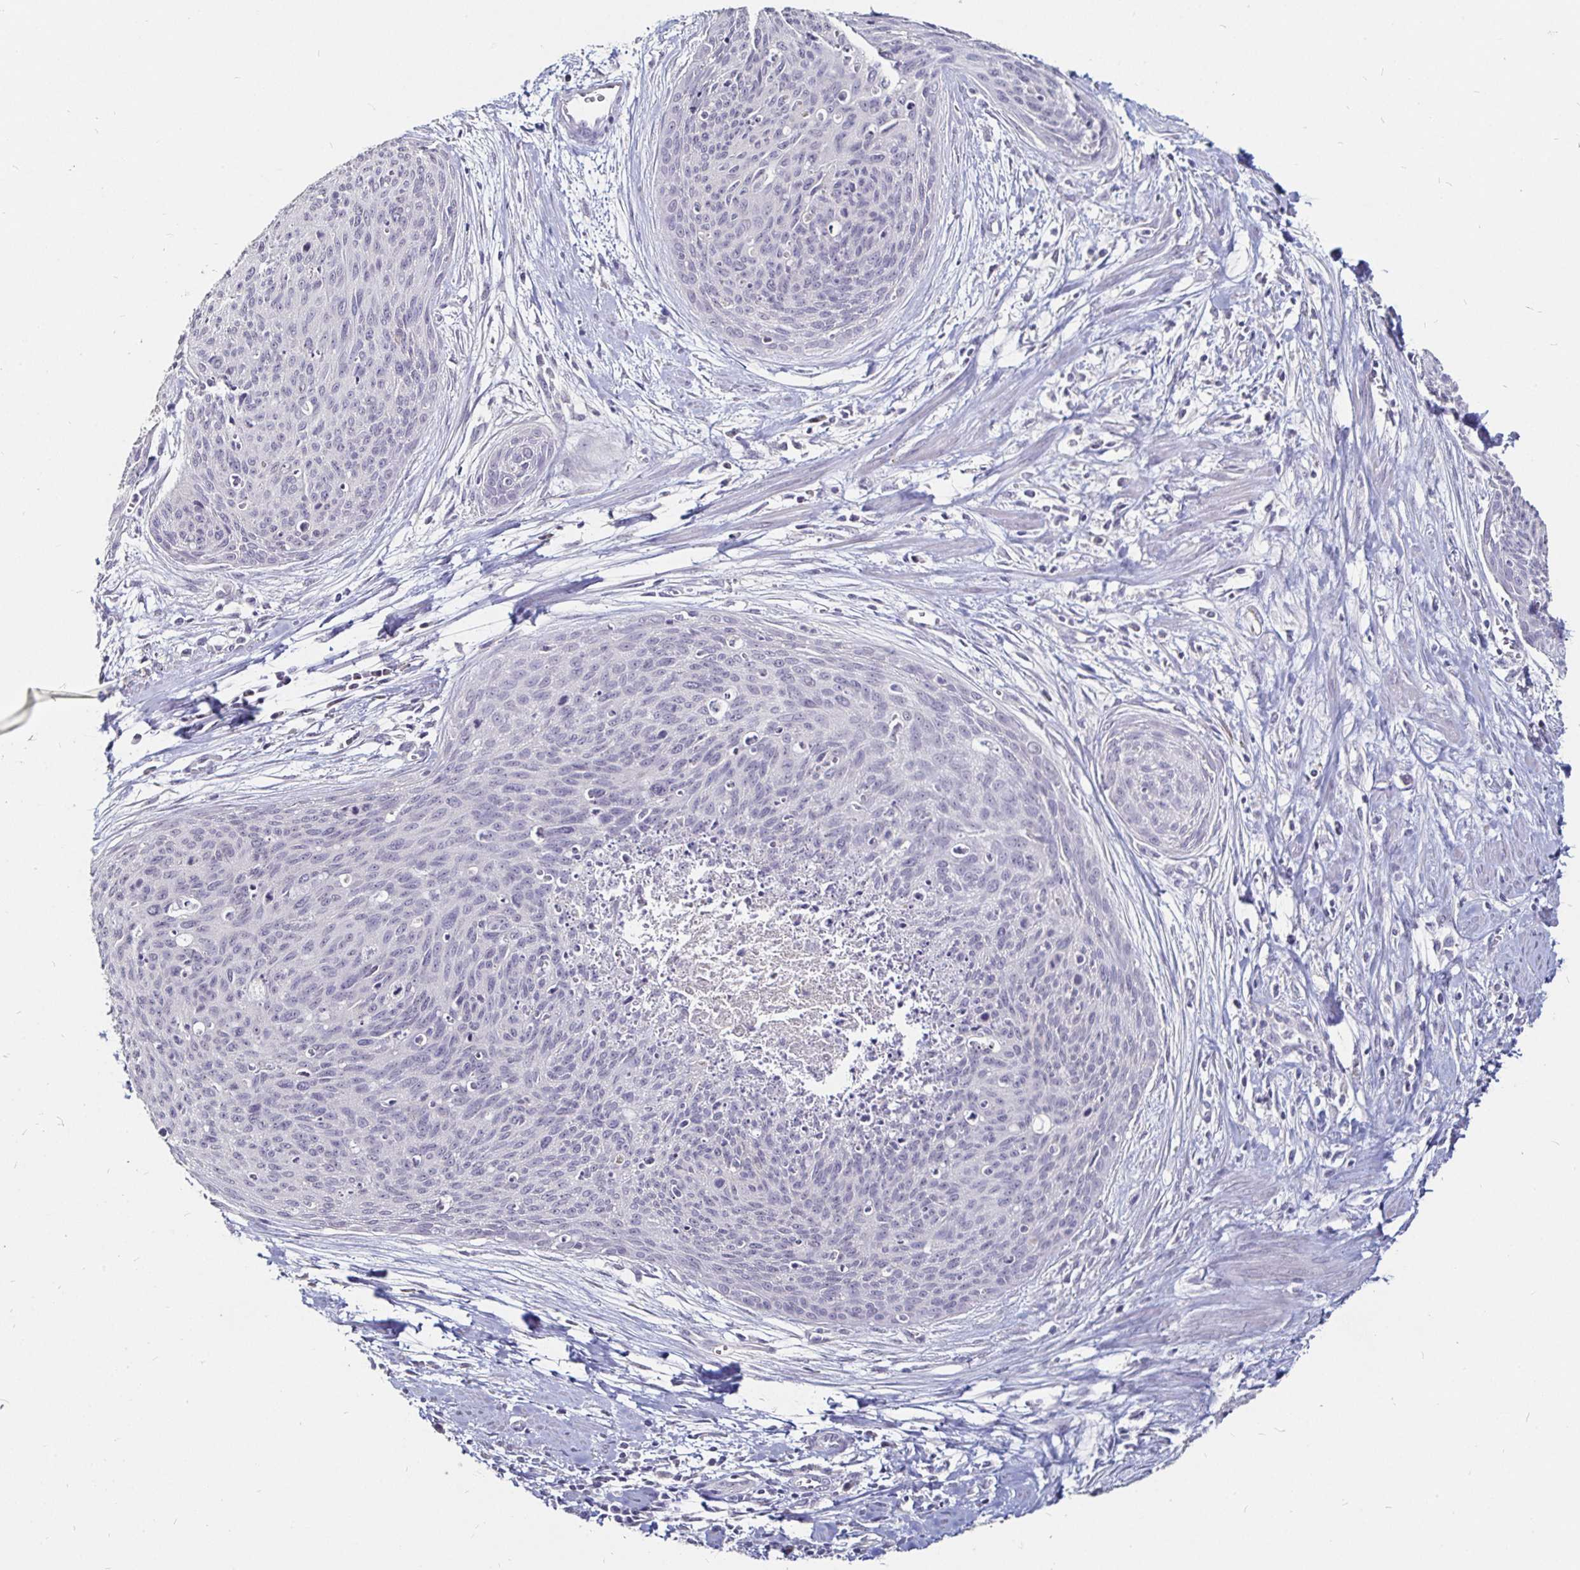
{"staining": {"intensity": "negative", "quantity": "none", "location": "none"}, "tissue": "cervical cancer", "cell_type": "Tumor cells", "image_type": "cancer", "snomed": [{"axis": "morphology", "description": "Squamous cell carcinoma, NOS"}, {"axis": "topography", "description": "Cervix"}], "caption": "Tumor cells are negative for brown protein staining in squamous cell carcinoma (cervical).", "gene": "FAIM2", "patient": {"sex": "female", "age": 55}}